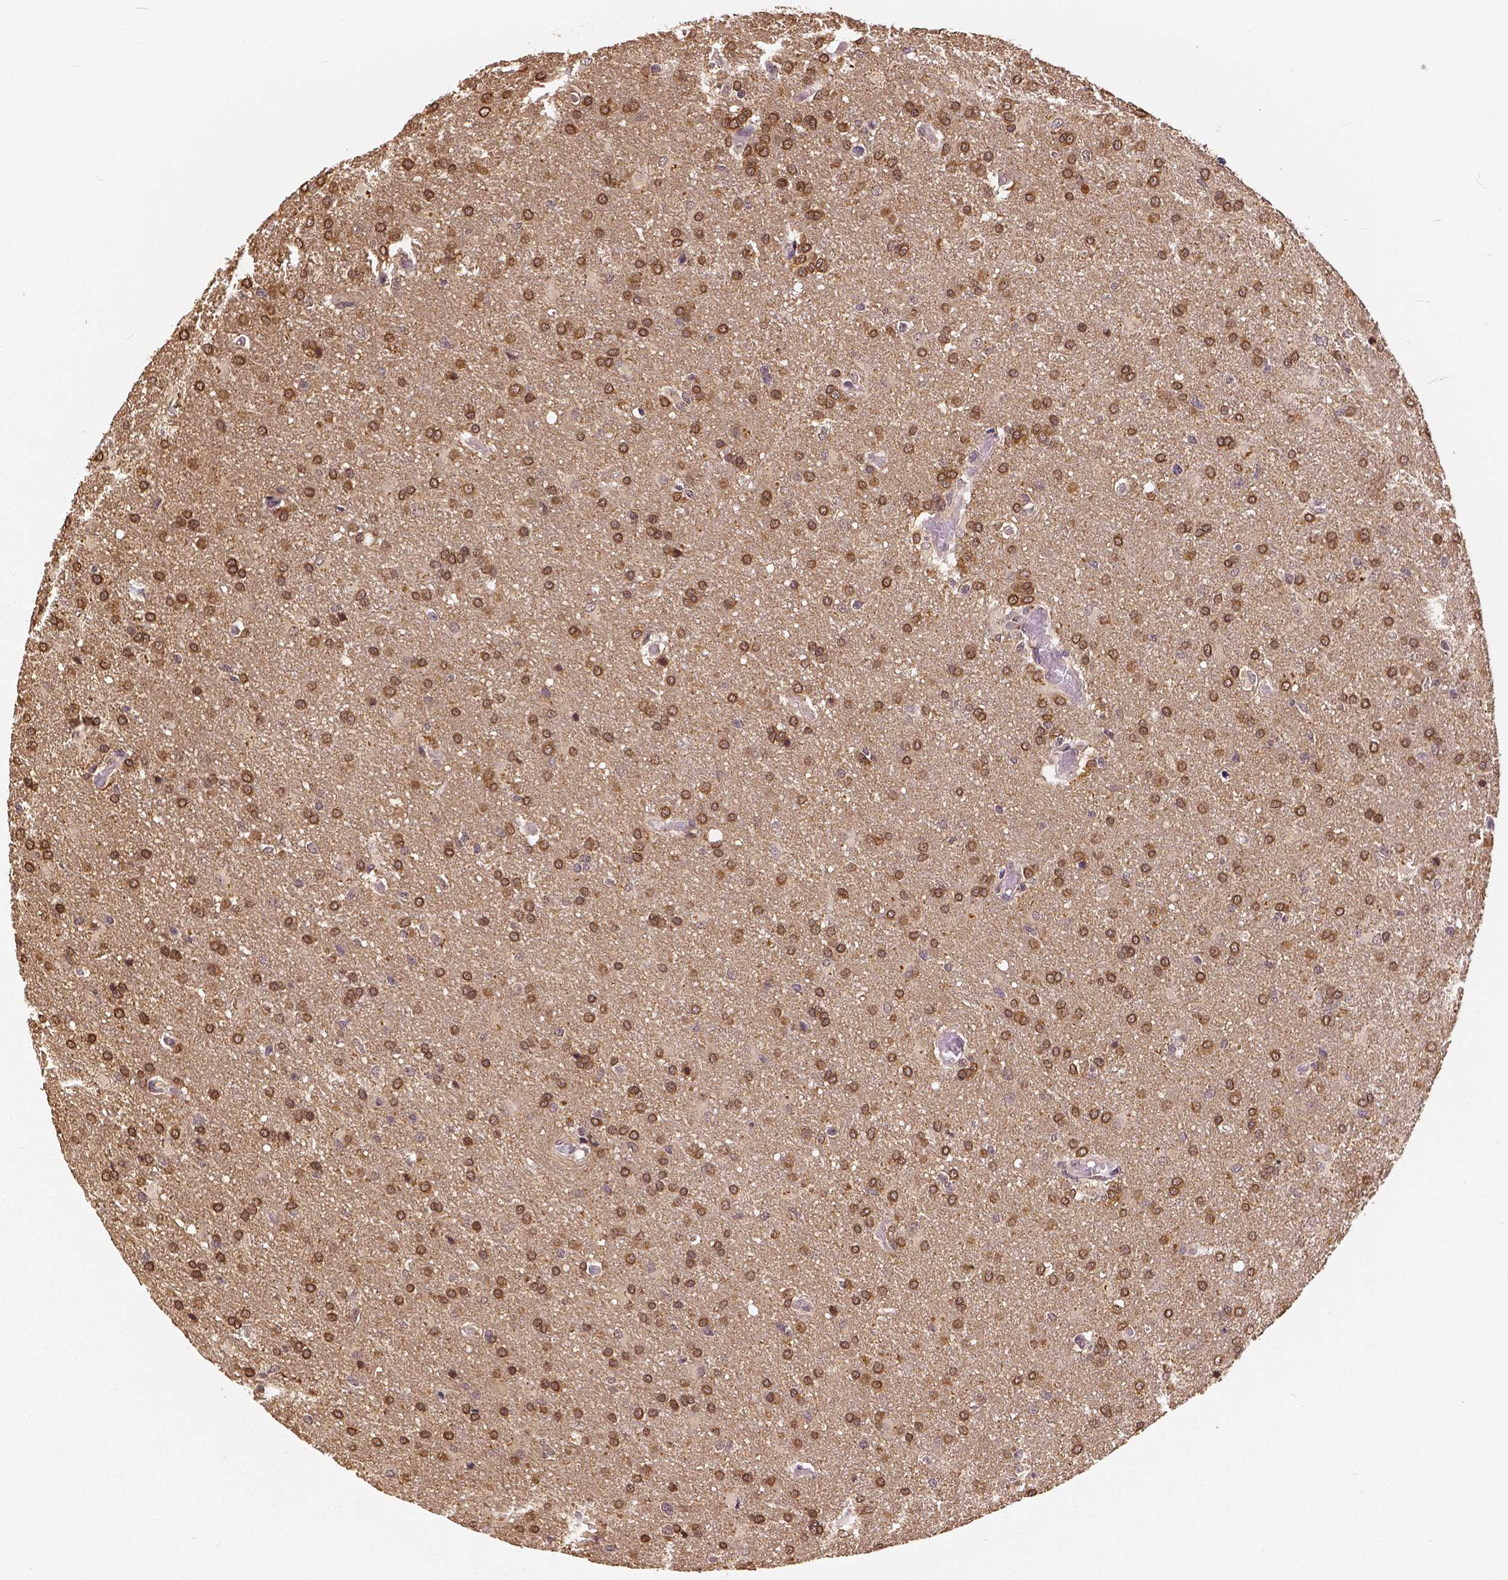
{"staining": {"intensity": "strong", "quantity": ">75%", "location": "cytoplasmic/membranous,nuclear"}, "tissue": "glioma", "cell_type": "Tumor cells", "image_type": "cancer", "snomed": [{"axis": "morphology", "description": "Glioma, malignant, High grade"}, {"axis": "topography", "description": "Brain"}], "caption": "Protein expression analysis of malignant glioma (high-grade) exhibits strong cytoplasmic/membranous and nuclear staining in about >75% of tumor cells. (DAB (3,3'-diaminobenzidine) IHC with brightfield microscopy, high magnification).", "gene": "MAP1LC3B", "patient": {"sex": "male", "age": 68}}